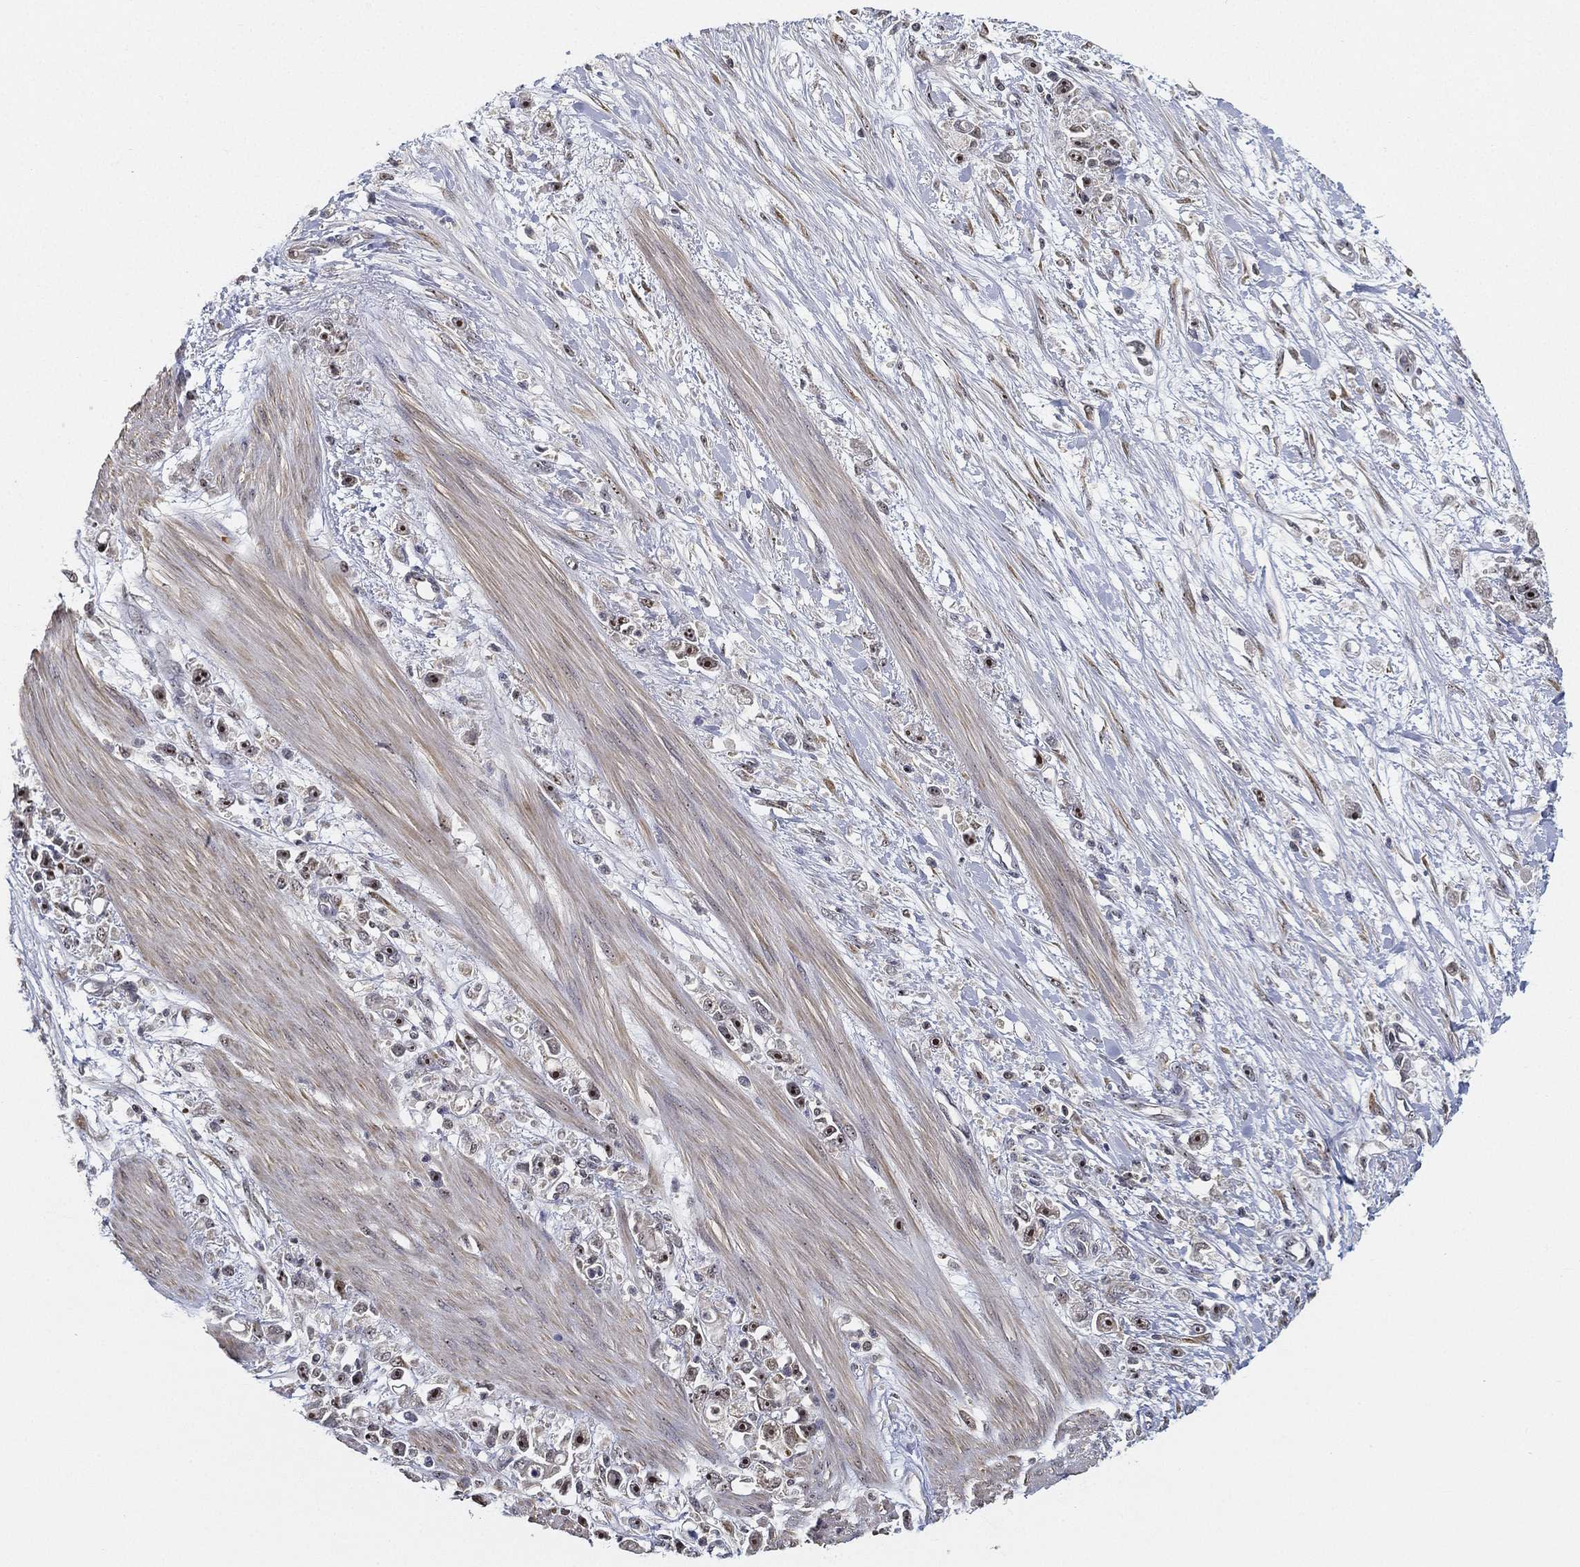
{"staining": {"intensity": "strong", "quantity": "25%-75%", "location": "nuclear"}, "tissue": "stomach cancer", "cell_type": "Tumor cells", "image_type": "cancer", "snomed": [{"axis": "morphology", "description": "Adenocarcinoma, NOS"}, {"axis": "topography", "description": "Stomach"}], "caption": "An image of adenocarcinoma (stomach) stained for a protein reveals strong nuclear brown staining in tumor cells. The protein of interest is stained brown, and the nuclei are stained in blue (DAB (3,3'-diaminobenzidine) IHC with brightfield microscopy, high magnification).", "gene": "PPP1R16B", "patient": {"sex": "female", "age": 59}}